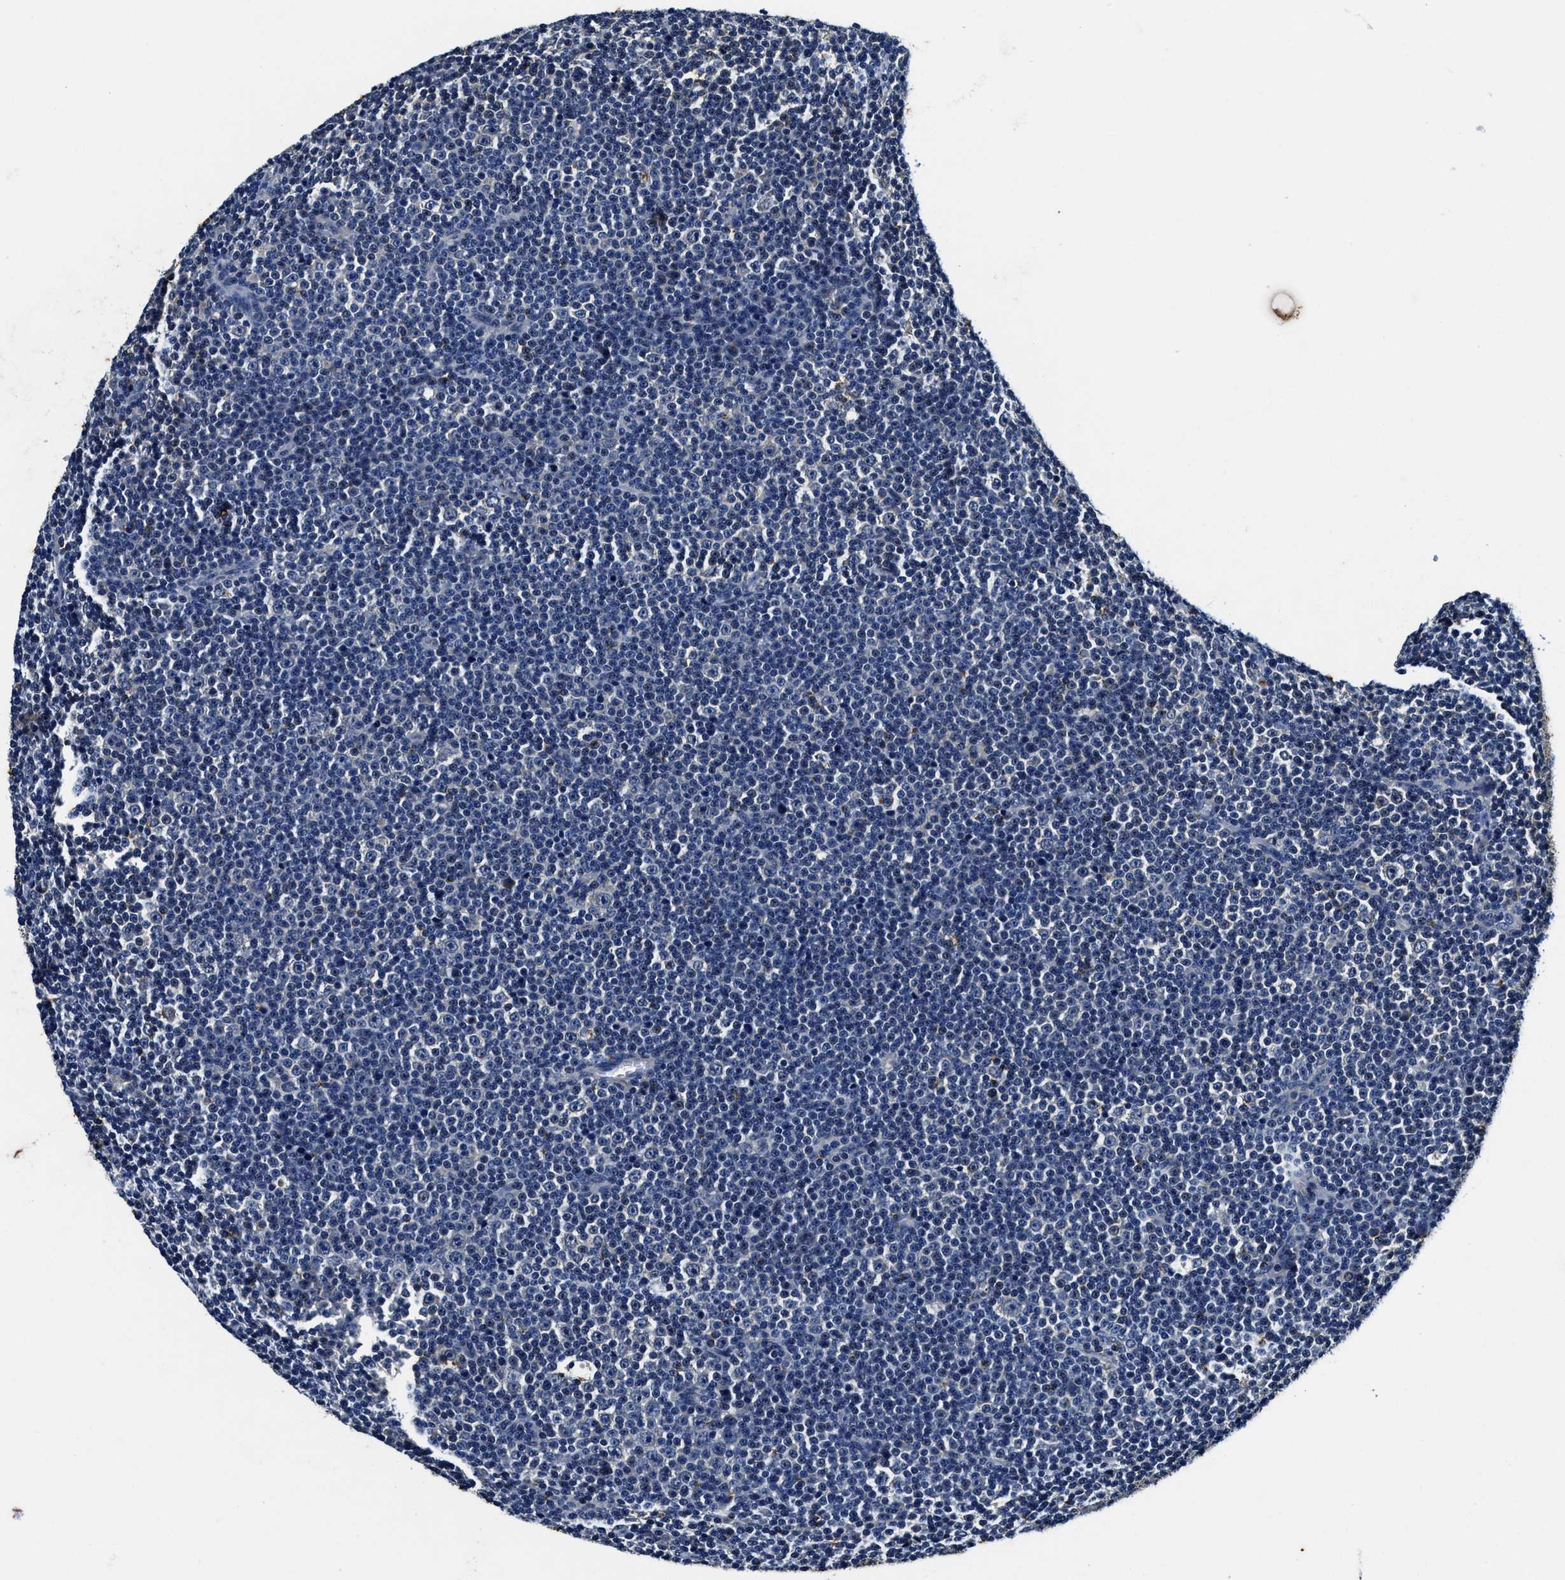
{"staining": {"intensity": "negative", "quantity": "none", "location": "none"}, "tissue": "lymphoma", "cell_type": "Tumor cells", "image_type": "cancer", "snomed": [{"axis": "morphology", "description": "Malignant lymphoma, non-Hodgkin's type, Low grade"}, {"axis": "topography", "description": "Lymph node"}], "caption": "Human low-grade malignant lymphoma, non-Hodgkin's type stained for a protein using immunohistochemistry (IHC) demonstrates no positivity in tumor cells.", "gene": "PI4KB", "patient": {"sex": "female", "age": 67}}